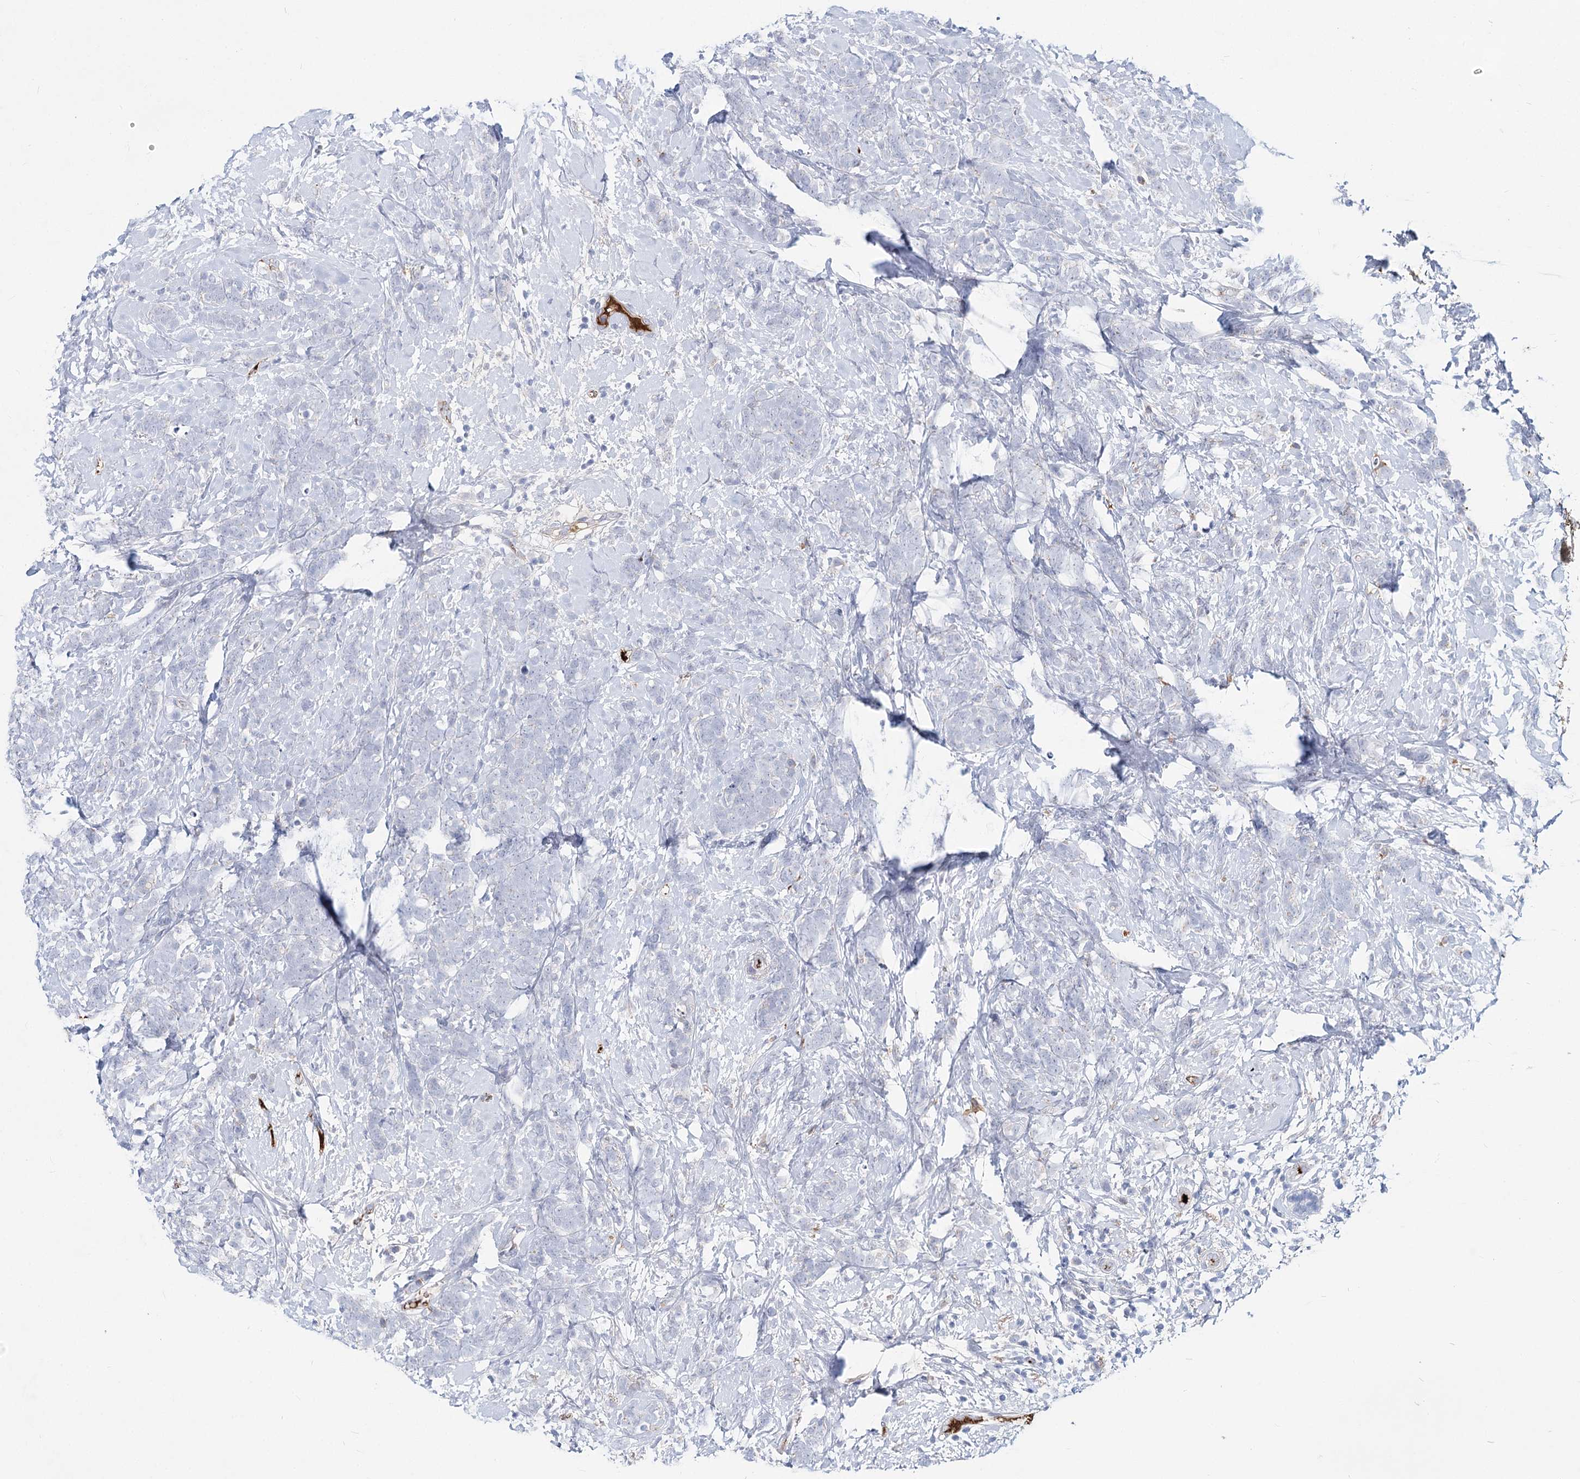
{"staining": {"intensity": "negative", "quantity": "none", "location": "none"}, "tissue": "breast cancer", "cell_type": "Tumor cells", "image_type": "cancer", "snomed": [{"axis": "morphology", "description": "Lobular carcinoma"}, {"axis": "topography", "description": "Breast"}], "caption": "Immunohistochemical staining of breast lobular carcinoma displays no significant positivity in tumor cells.", "gene": "TASOR2", "patient": {"sex": "female", "age": 58}}